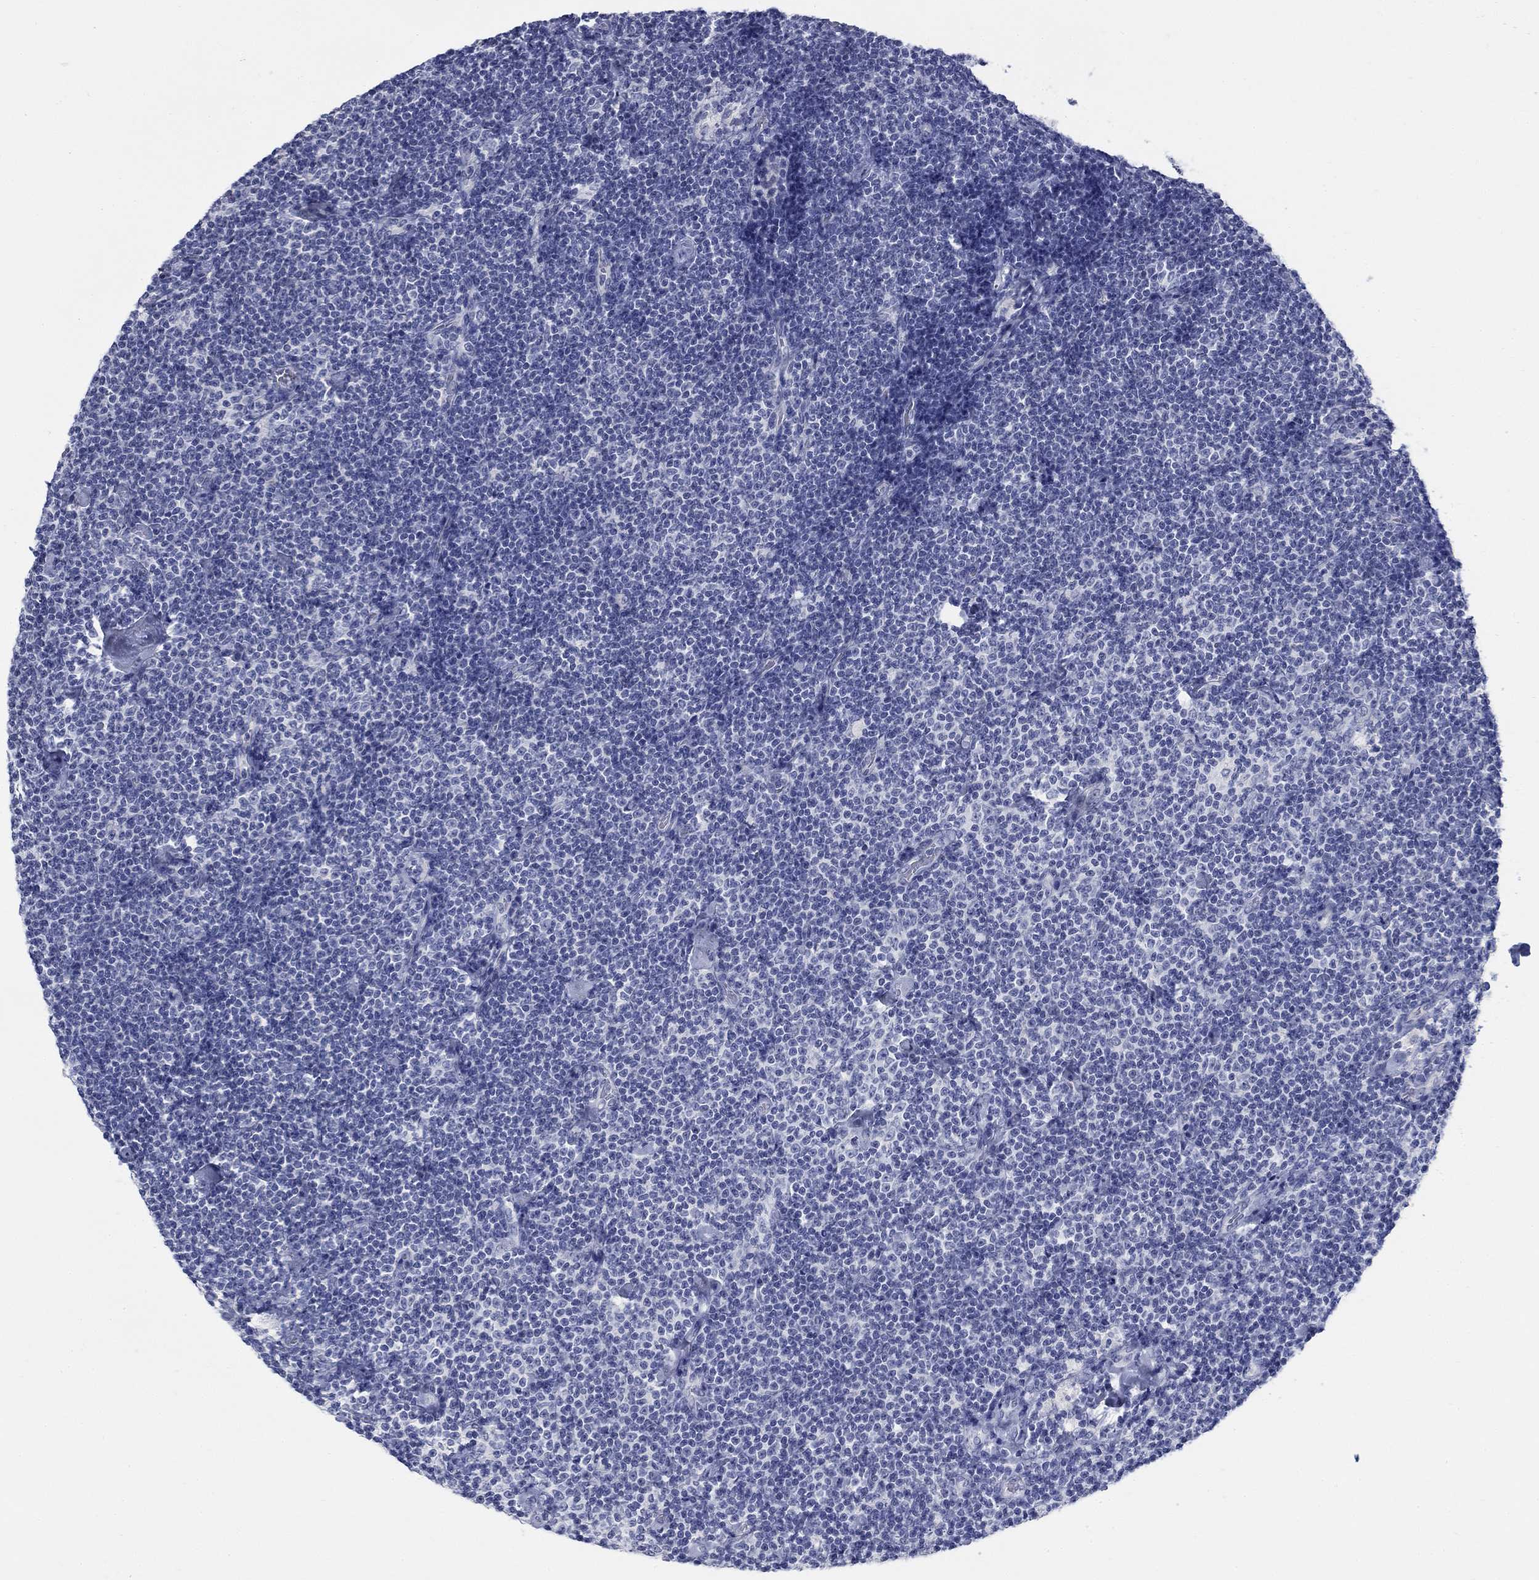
{"staining": {"intensity": "negative", "quantity": "none", "location": "none"}, "tissue": "lymphoma", "cell_type": "Tumor cells", "image_type": "cancer", "snomed": [{"axis": "morphology", "description": "Malignant lymphoma, non-Hodgkin's type, Low grade"}, {"axis": "topography", "description": "Lymph node"}], "caption": "This is an immunohistochemistry (IHC) image of human lymphoma. There is no expression in tumor cells.", "gene": "ATP6V1G2", "patient": {"sex": "male", "age": 81}}